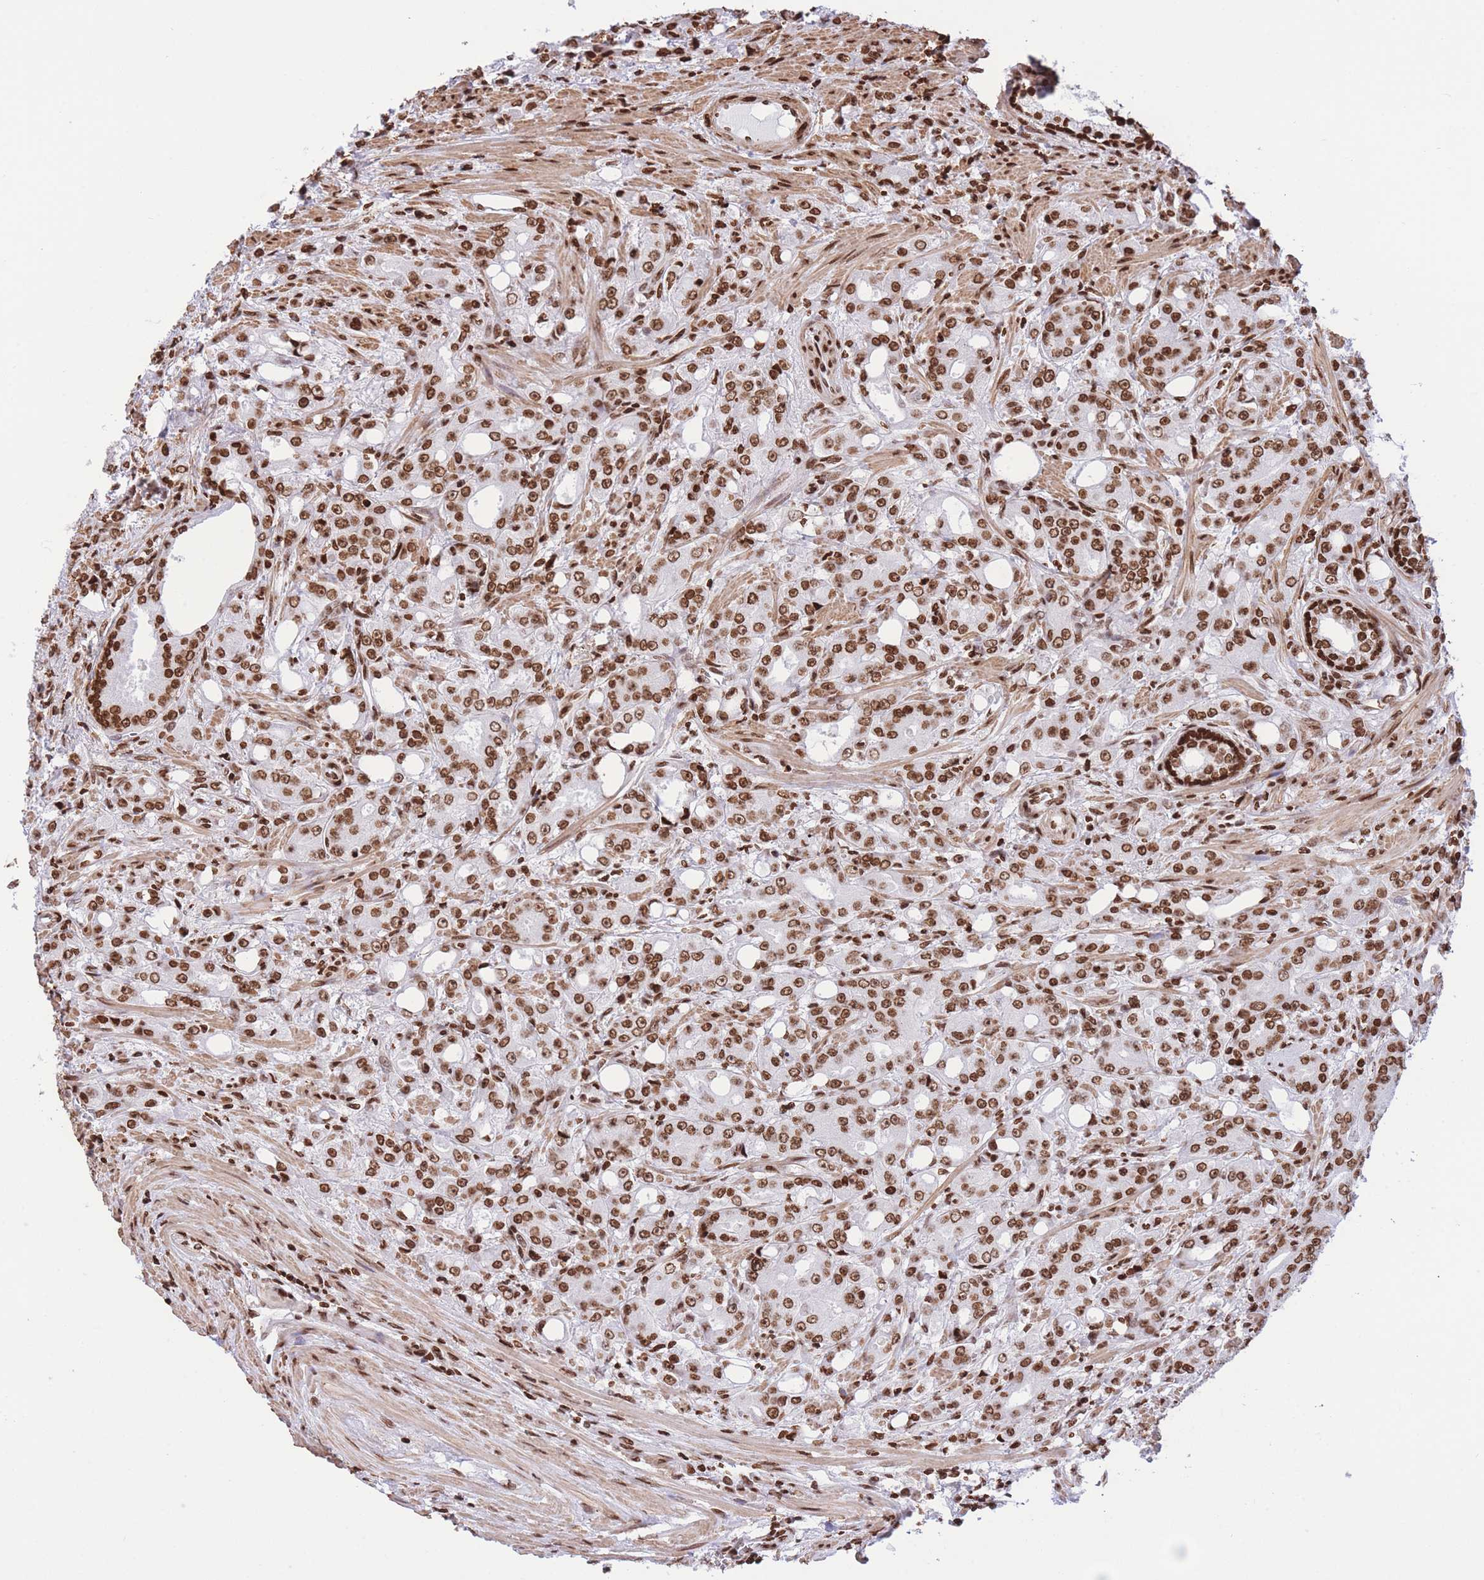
{"staining": {"intensity": "strong", "quantity": ">75%", "location": "nuclear"}, "tissue": "prostate cancer", "cell_type": "Tumor cells", "image_type": "cancer", "snomed": [{"axis": "morphology", "description": "Adenocarcinoma, High grade"}, {"axis": "topography", "description": "Prostate"}], "caption": "High-grade adenocarcinoma (prostate) stained with IHC shows strong nuclear staining in about >75% of tumor cells.", "gene": "H2BC11", "patient": {"sex": "male", "age": 69}}